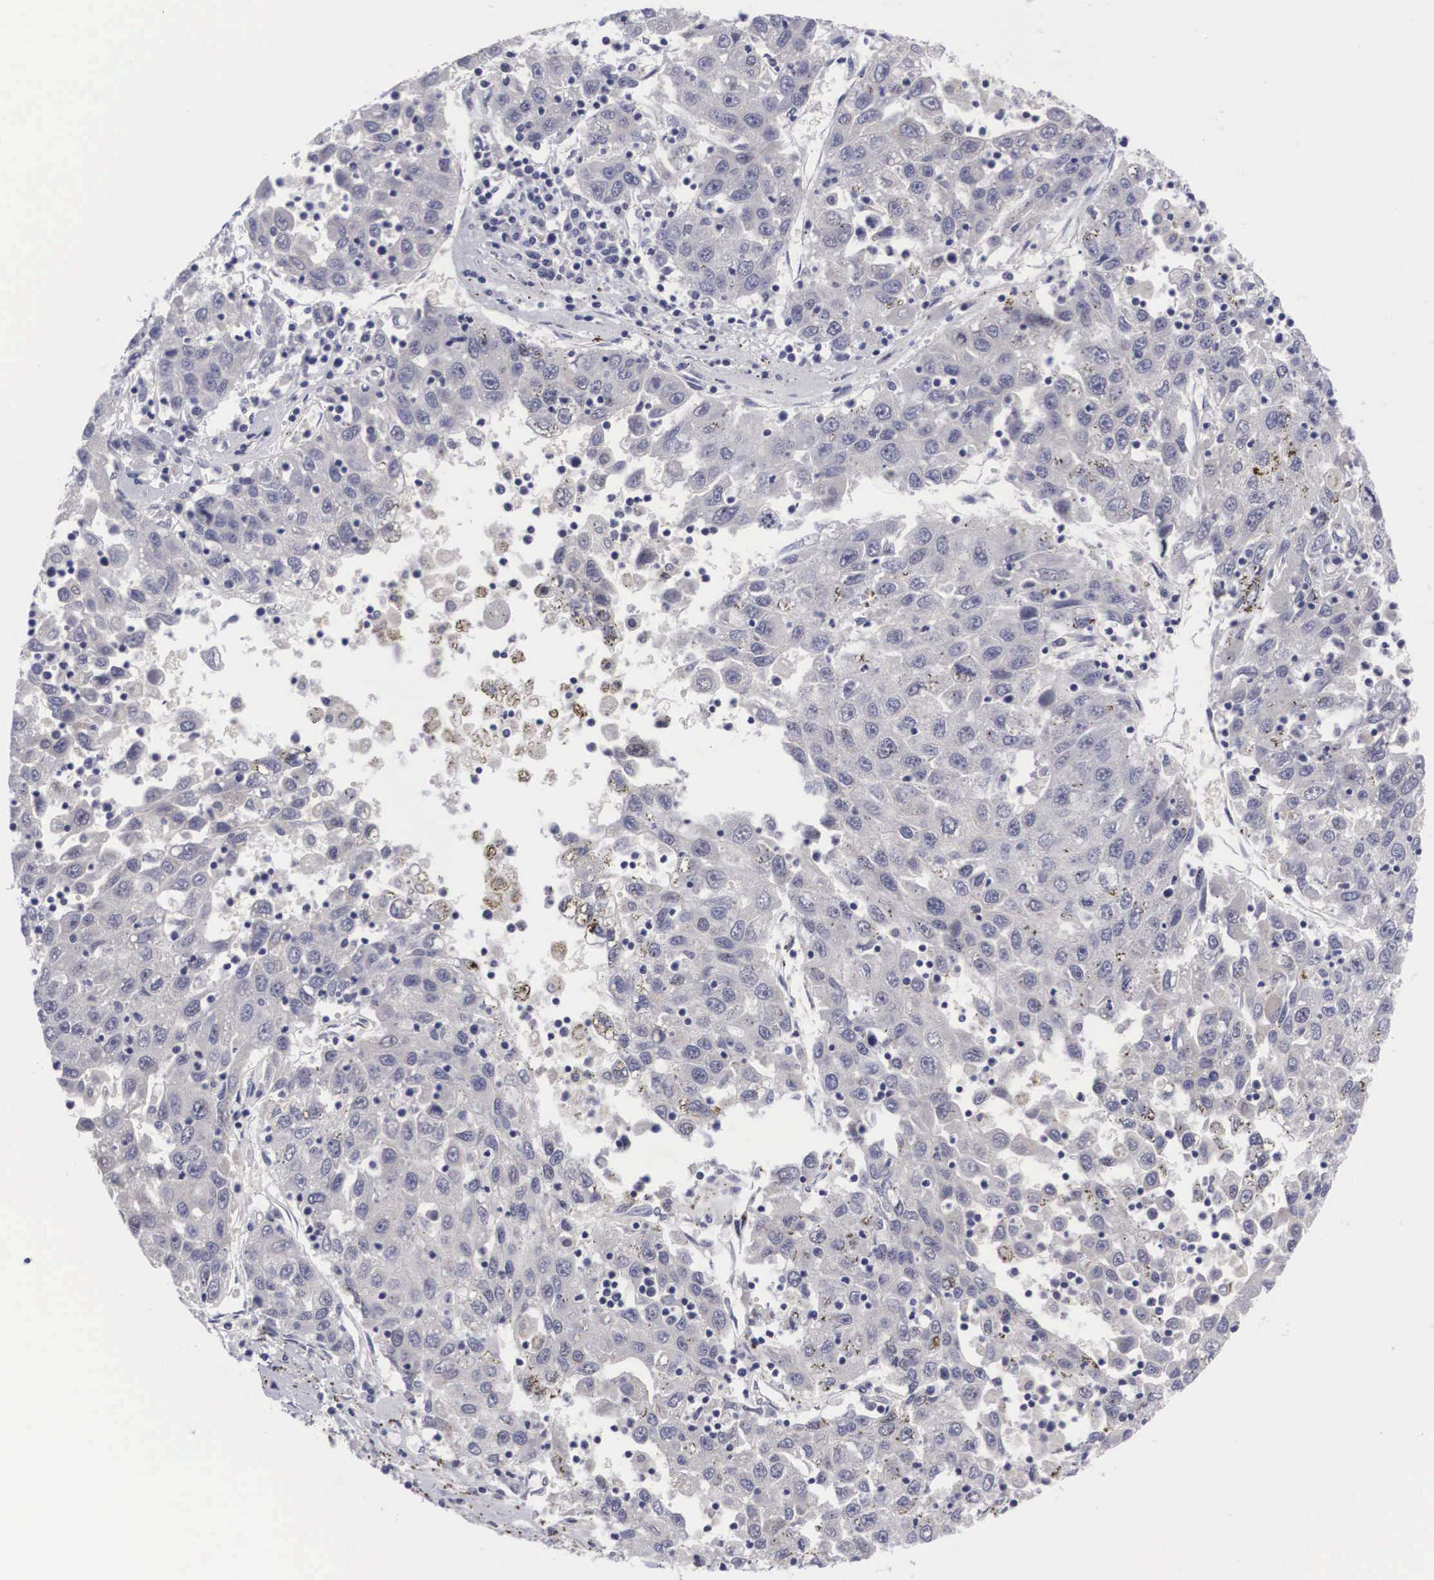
{"staining": {"intensity": "negative", "quantity": "none", "location": "none"}, "tissue": "liver cancer", "cell_type": "Tumor cells", "image_type": "cancer", "snomed": [{"axis": "morphology", "description": "Carcinoma, Hepatocellular, NOS"}, {"axis": "topography", "description": "Liver"}], "caption": "The histopathology image demonstrates no staining of tumor cells in liver hepatocellular carcinoma. (DAB (3,3'-diaminobenzidine) IHC with hematoxylin counter stain).", "gene": "GRIPAP1", "patient": {"sex": "male", "age": 49}}